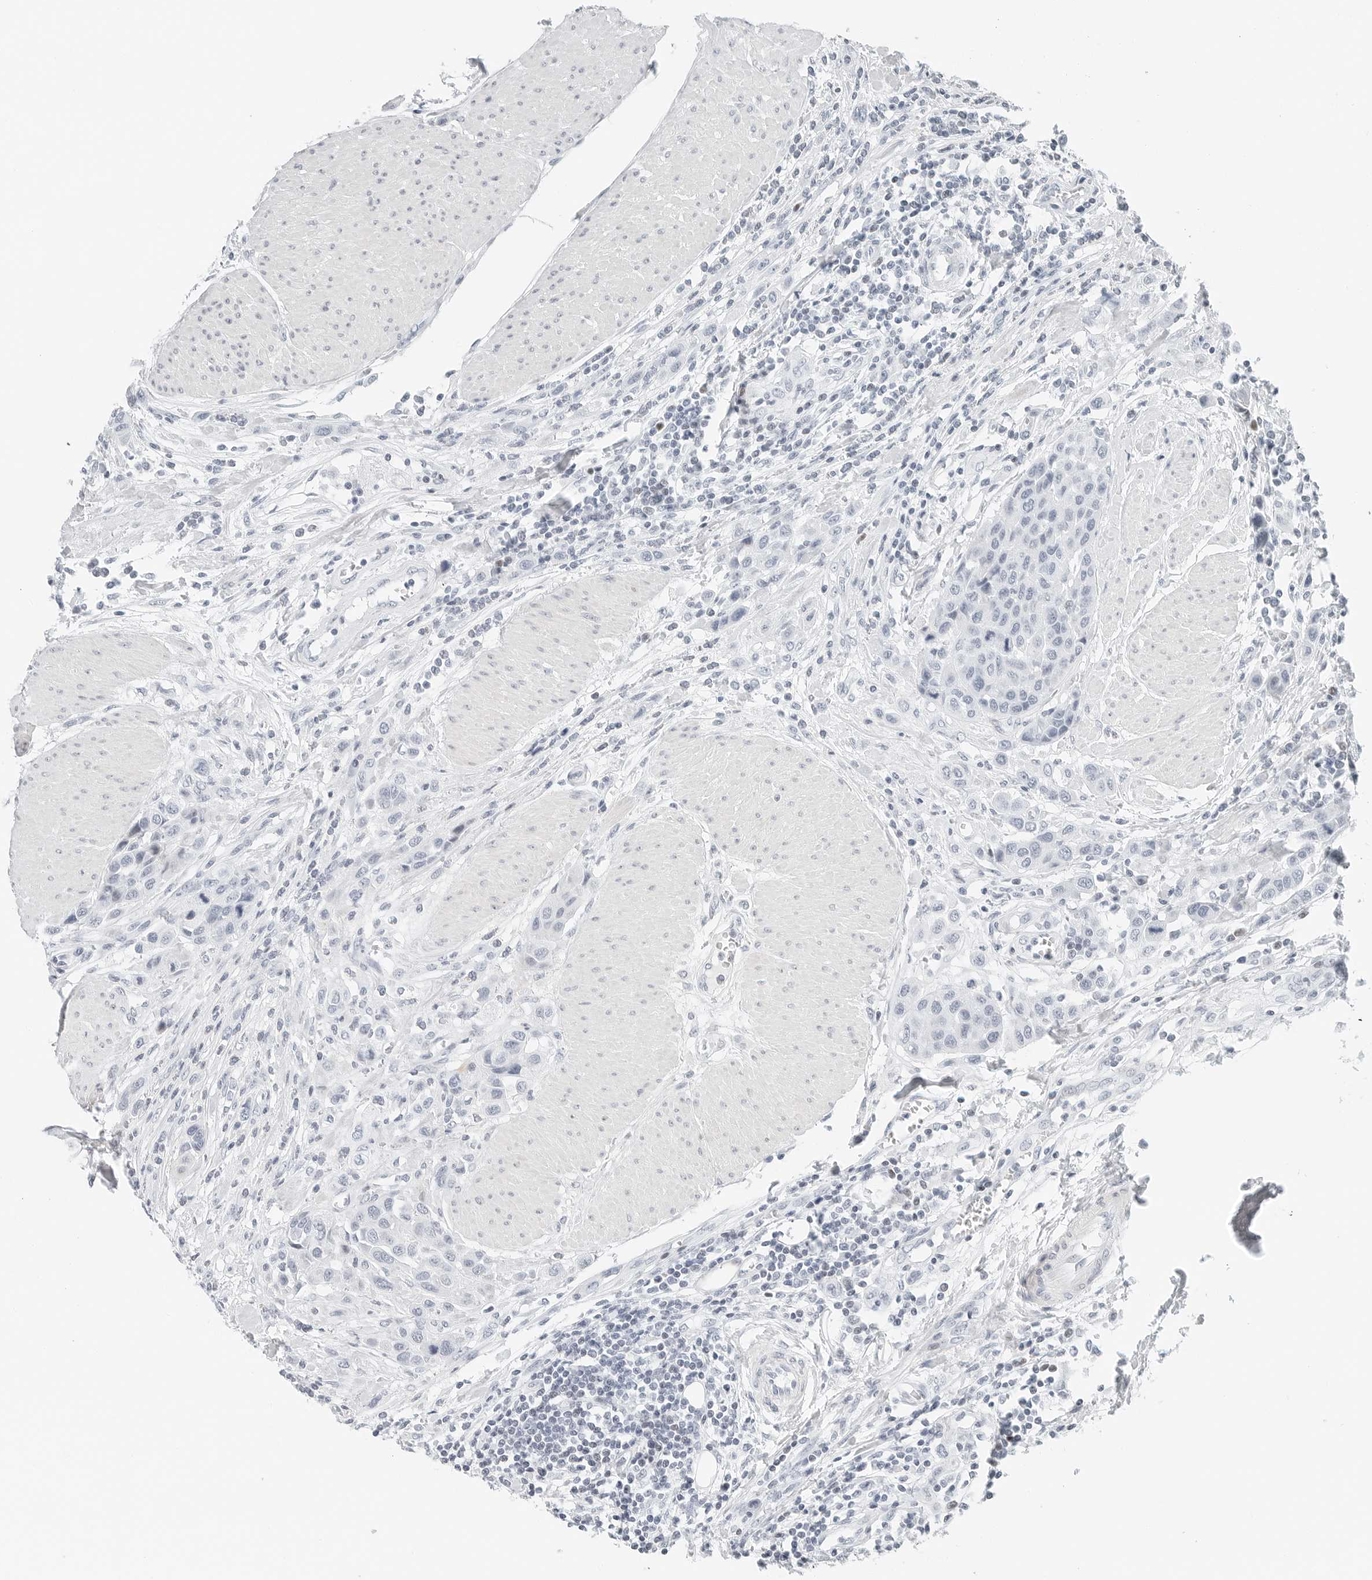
{"staining": {"intensity": "negative", "quantity": "none", "location": "none"}, "tissue": "urothelial cancer", "cell_type": "Tumor cells", "image_type": "cancer", "snomed": [{"axis": "morphology", "description": "Urothelial carcinoma, High grade"}, {"axis": "topography", "description": "Urinary bladder"}], "caption": "This is an IHC photomicrograph of urothelial cancer. There is no staining in tumor cells.", "gene": "NTMT2", "patient": {"sex": "male", "age": 50}}